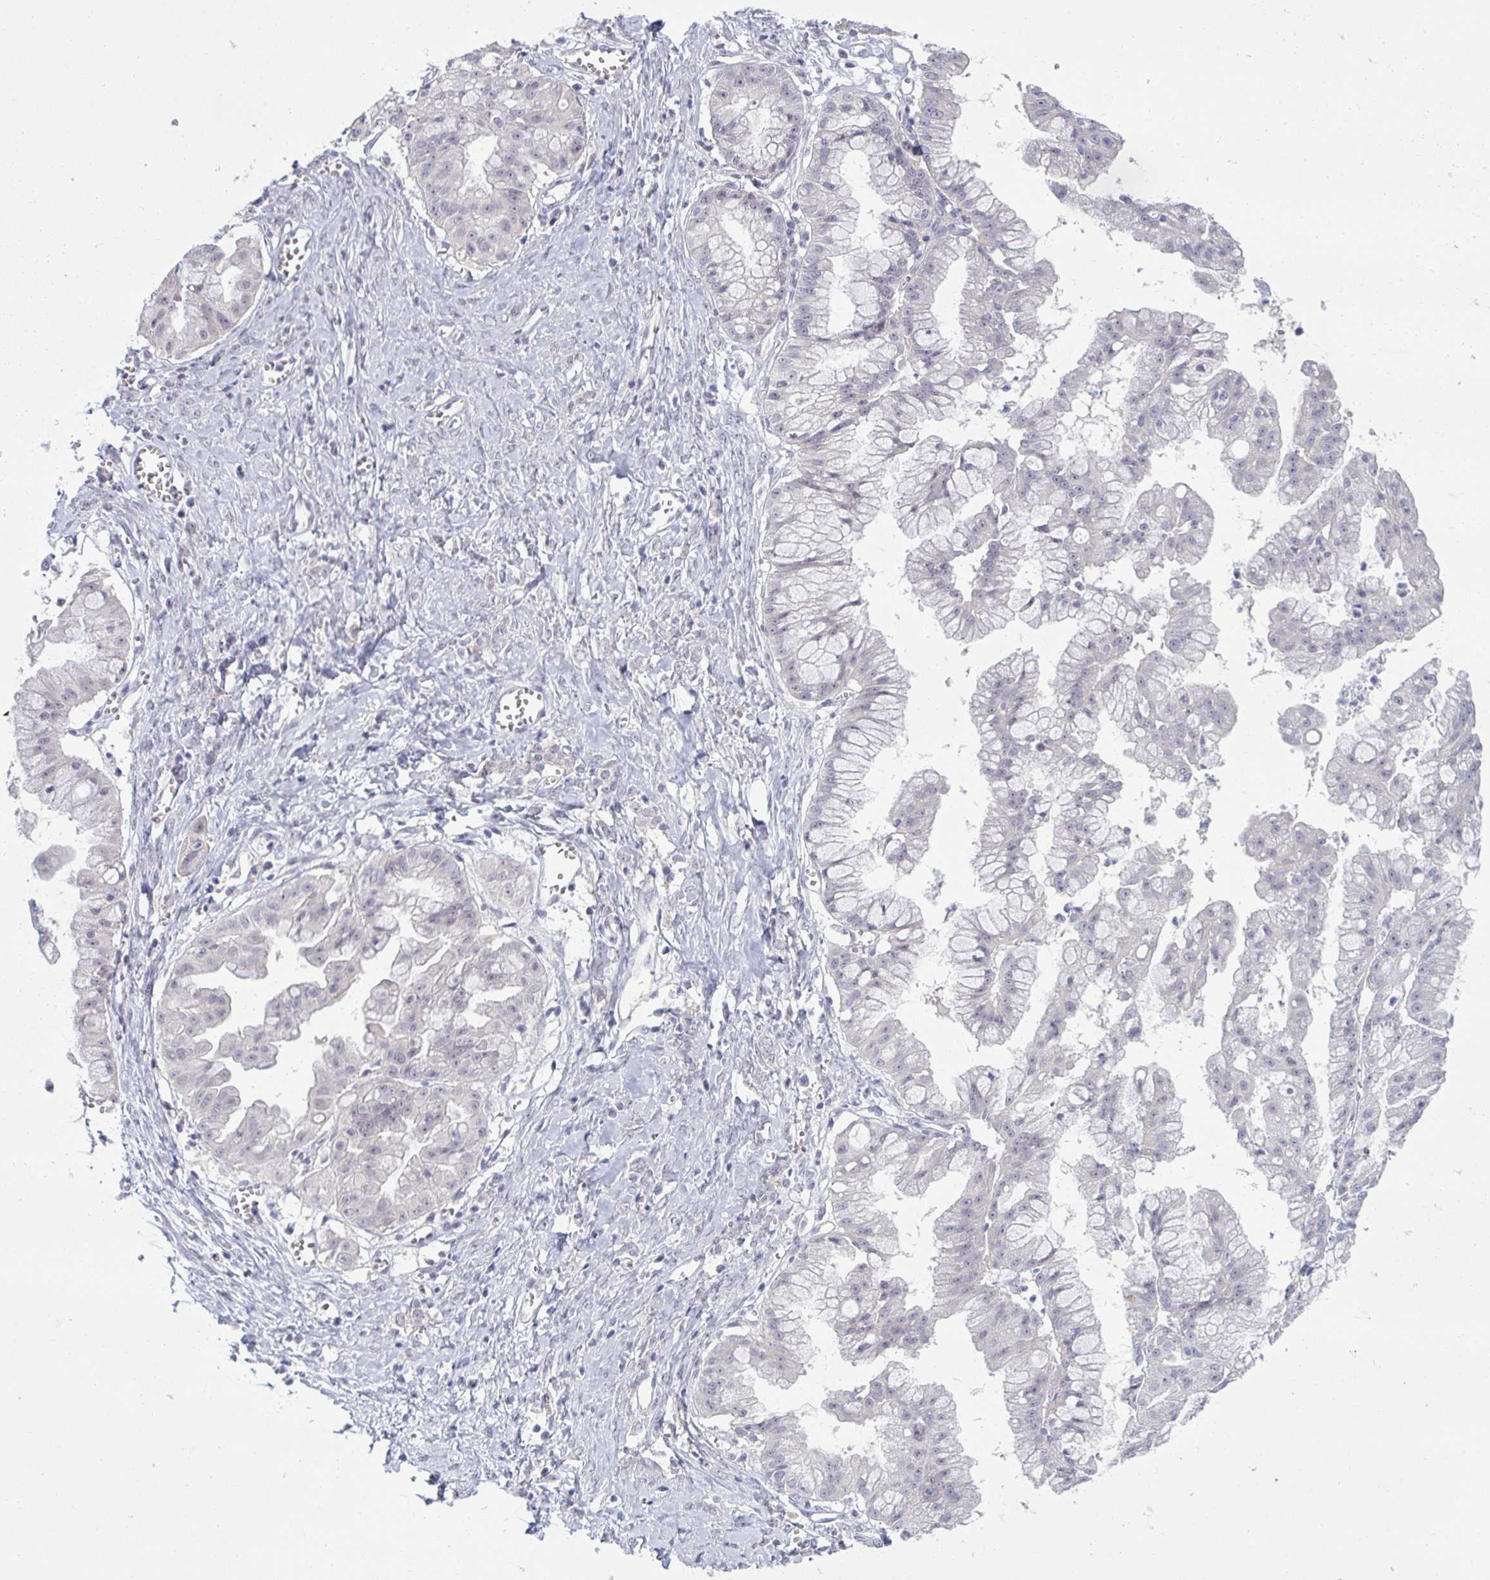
{"staining": {"intensity": "negative", "quantity": "none", "location": "none"}, "tissue": "ovarian cancer", "cell_type": "Tumor cells", "image_type": "cancer", "snomed": [{"axis": "morphology", "description": "Cystadenocarcinoma, mucinous, NOS"}, {"axis": "topography", "description": "Ovary"}], "caption": "Immunohistochemistry (IHC) of human ovarian mucinous cystadenocarcinoma reveals no staining in tumor cells.", "gene": "RNASEH1", "patient": {"sex": "female", "age": 70}}